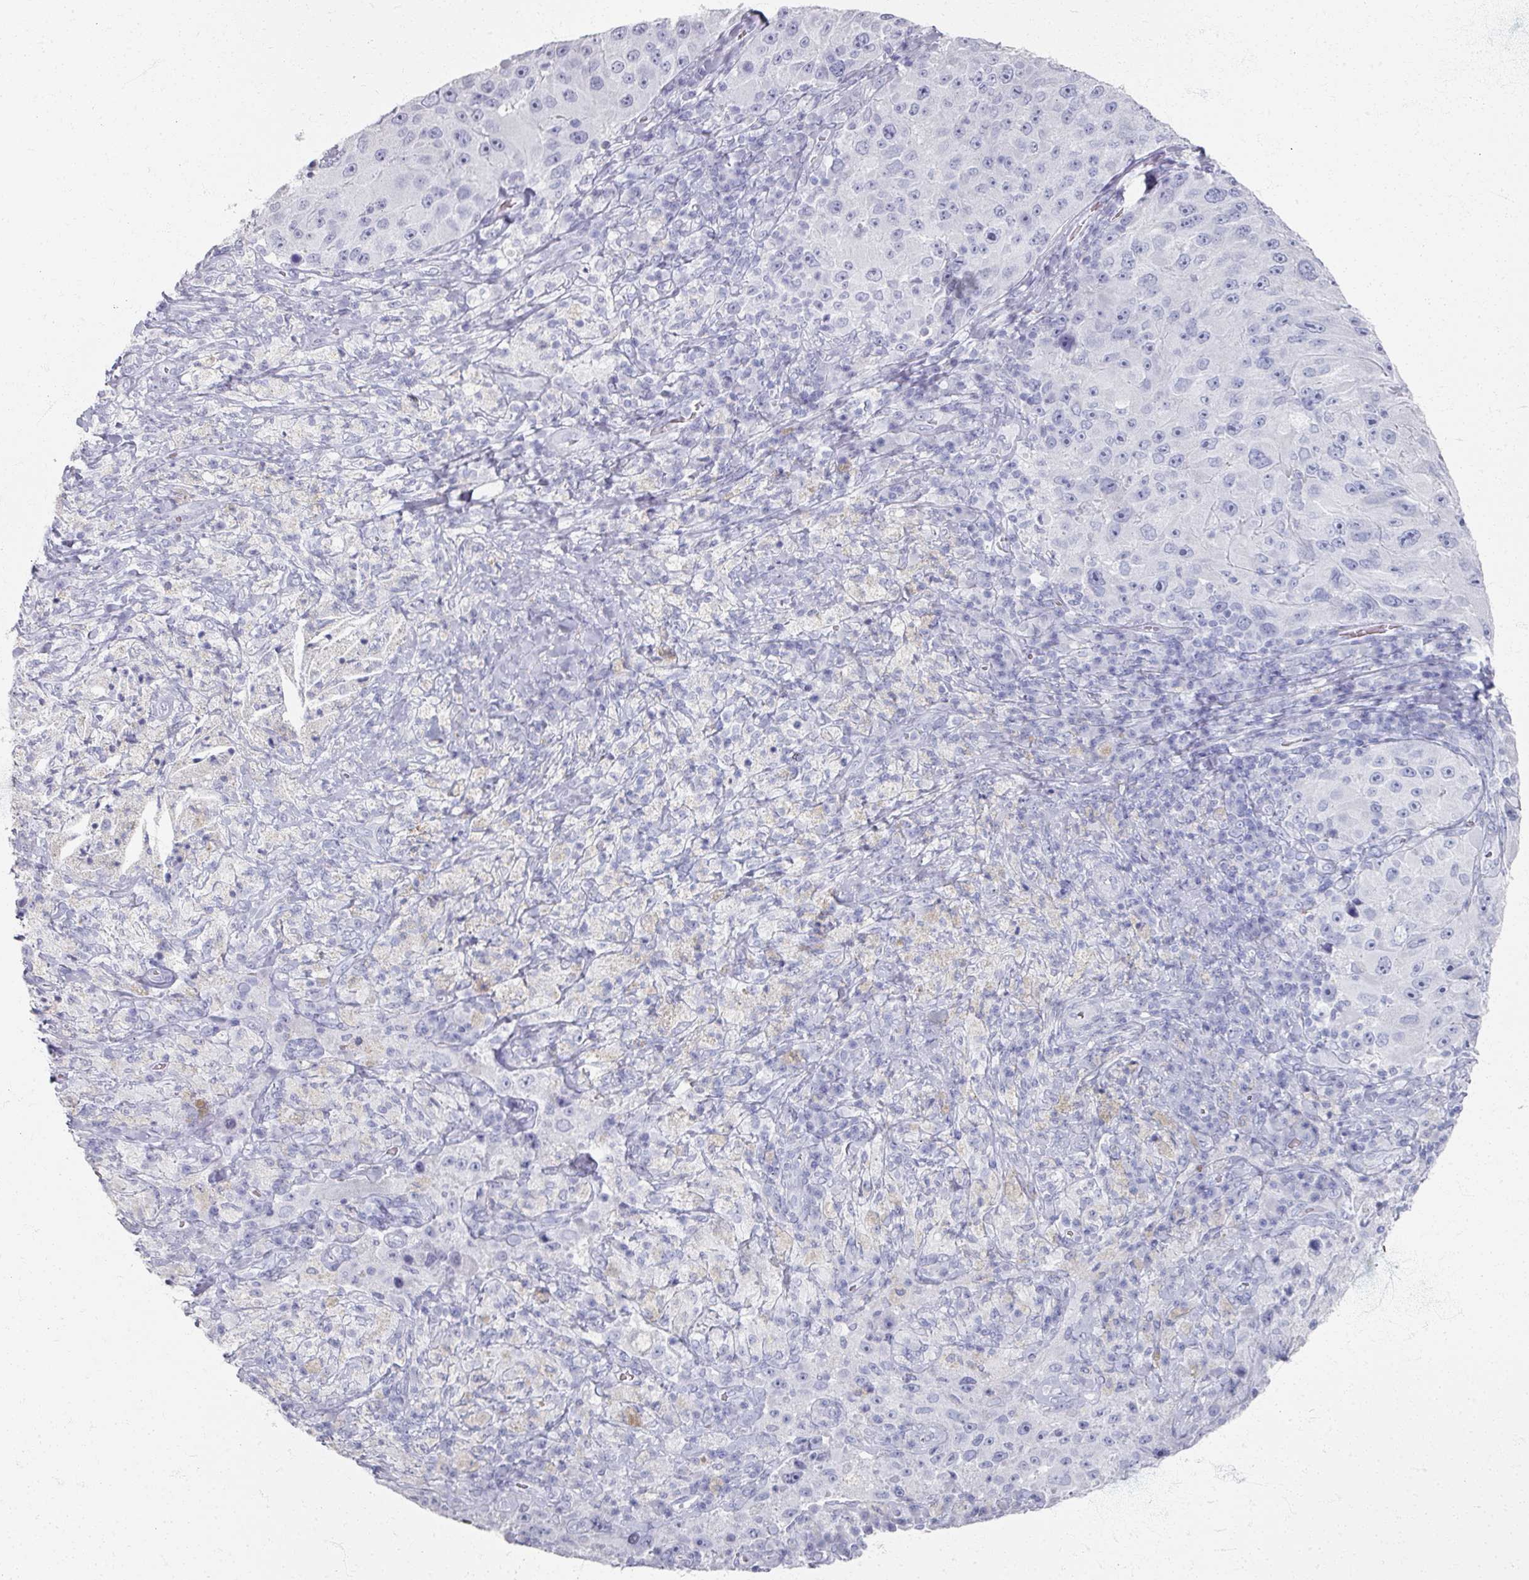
{"staining": {"intensity": "negative", "quantity": "none", "location": "none"}, "tissue": "melanoma", "cell_type": "Tumor cells", "image_type": "cancer", "snomed": [{"axis": "morphology", "description": "Malignant melanoma, Metastatic site"}, {"axis": "topography", "description": "Lymph node"}], "caption": "High magnification brightfield microscopy of melanoma stained with DAB (brown) and counterstained with hematoxylin (blue): tumor cells show no significant expression. (IHC, brightfield microscopy, high magnification).", "gene": "PSKH1", "patient": {"sex": "male", "age": 62}}